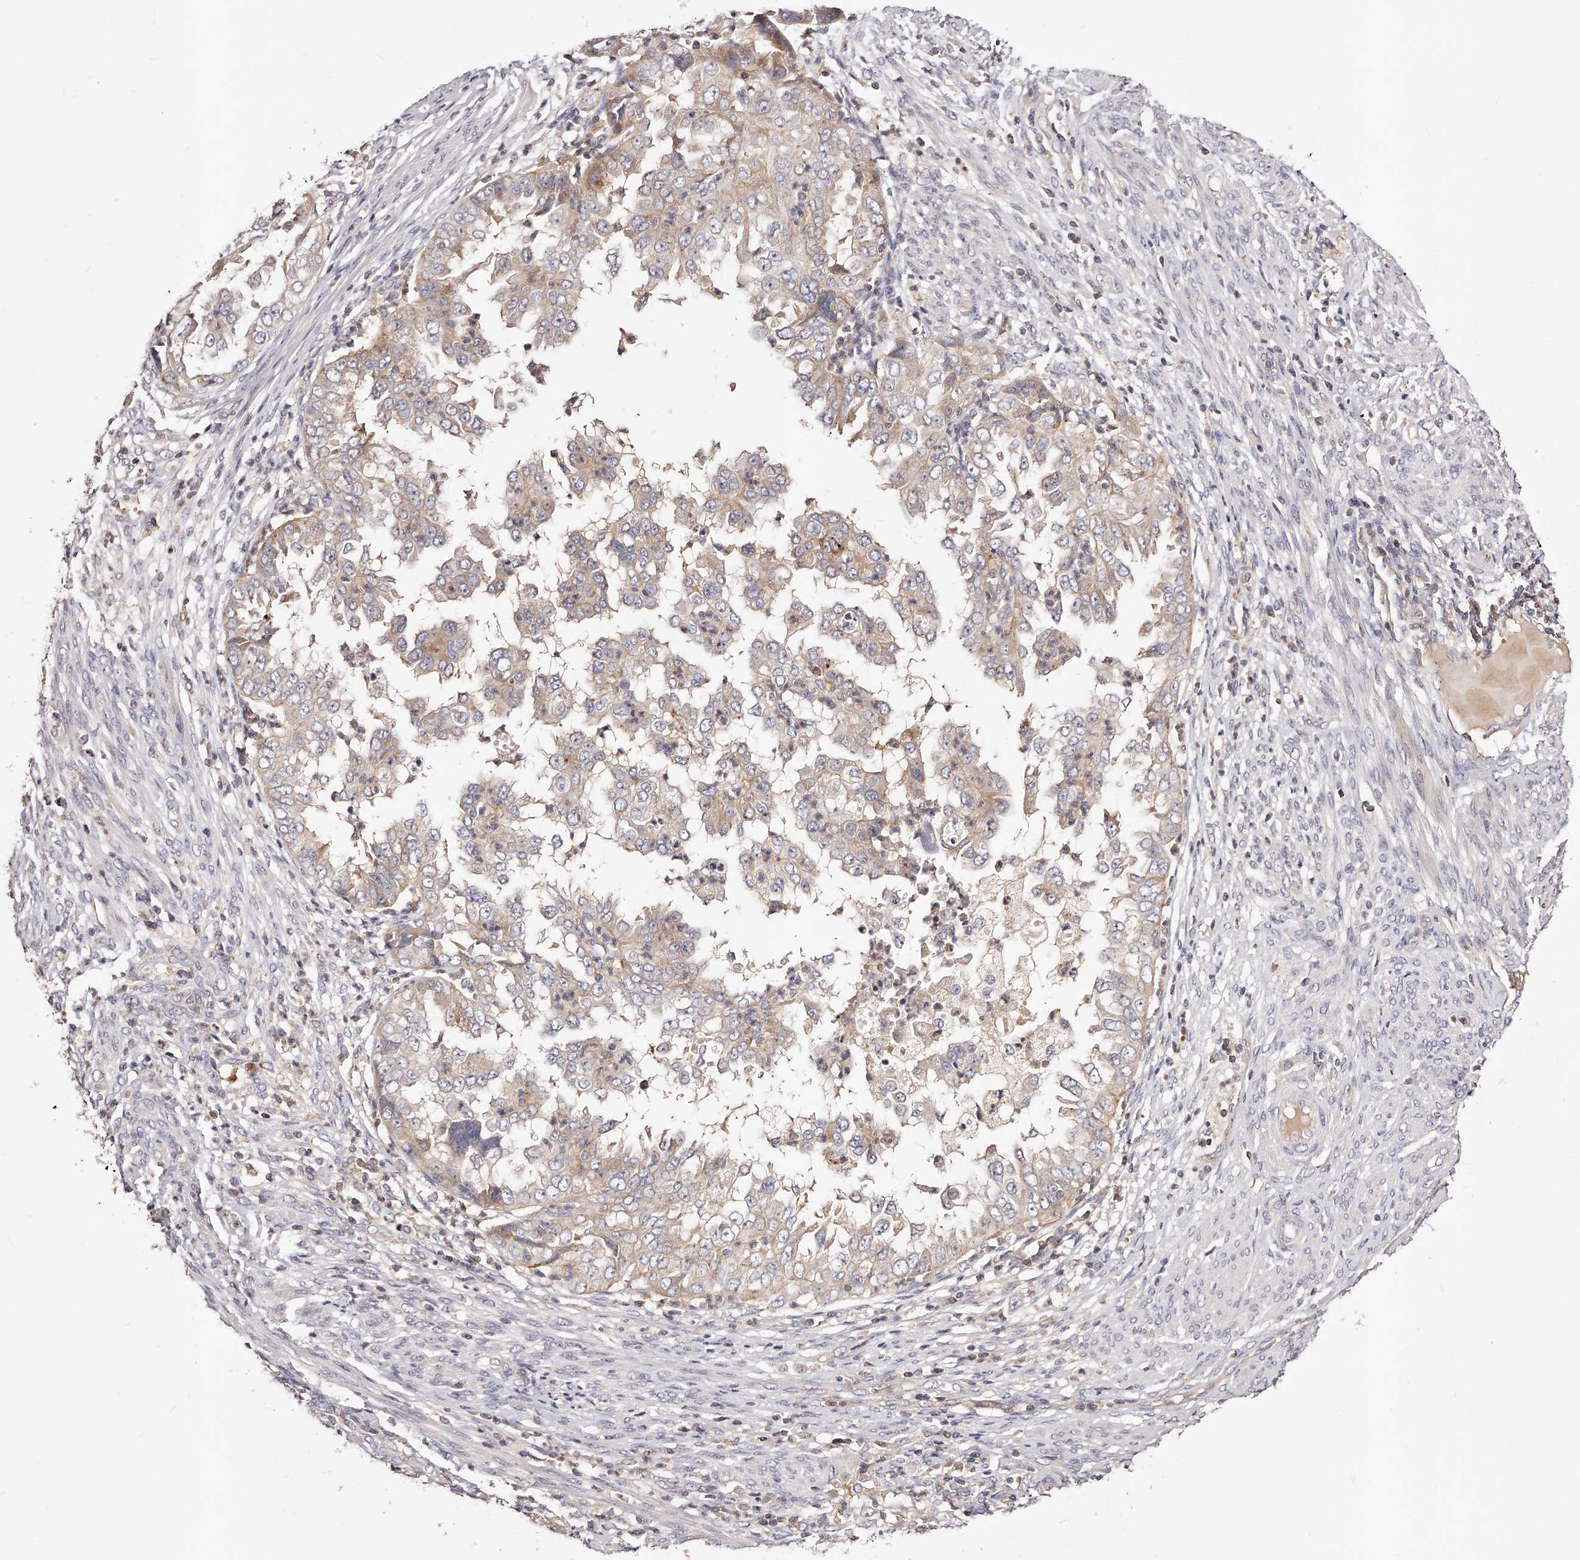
{"staining": {"intensity": "weak", "quantity": "25%-75%", "location": "cytoplasmic/membranous"}, "tissue": "endometrial cancer", "cell_type": "Tumor cells", "image_type": "cancer", "snomed": [{"axis": "morphology", "description": "Adenocarcinoma, NOS"}, {"axis": "topography", "description": "Endometrium"}], "caption": "Tumor cells exhibit low levels of weak cytoplasmic/membranous staining in about 25%-75% of cells in human endometrial adenocarcinoma.", "gene": "PHACTR1", "patient": {"sex": "female", "age": 85}}